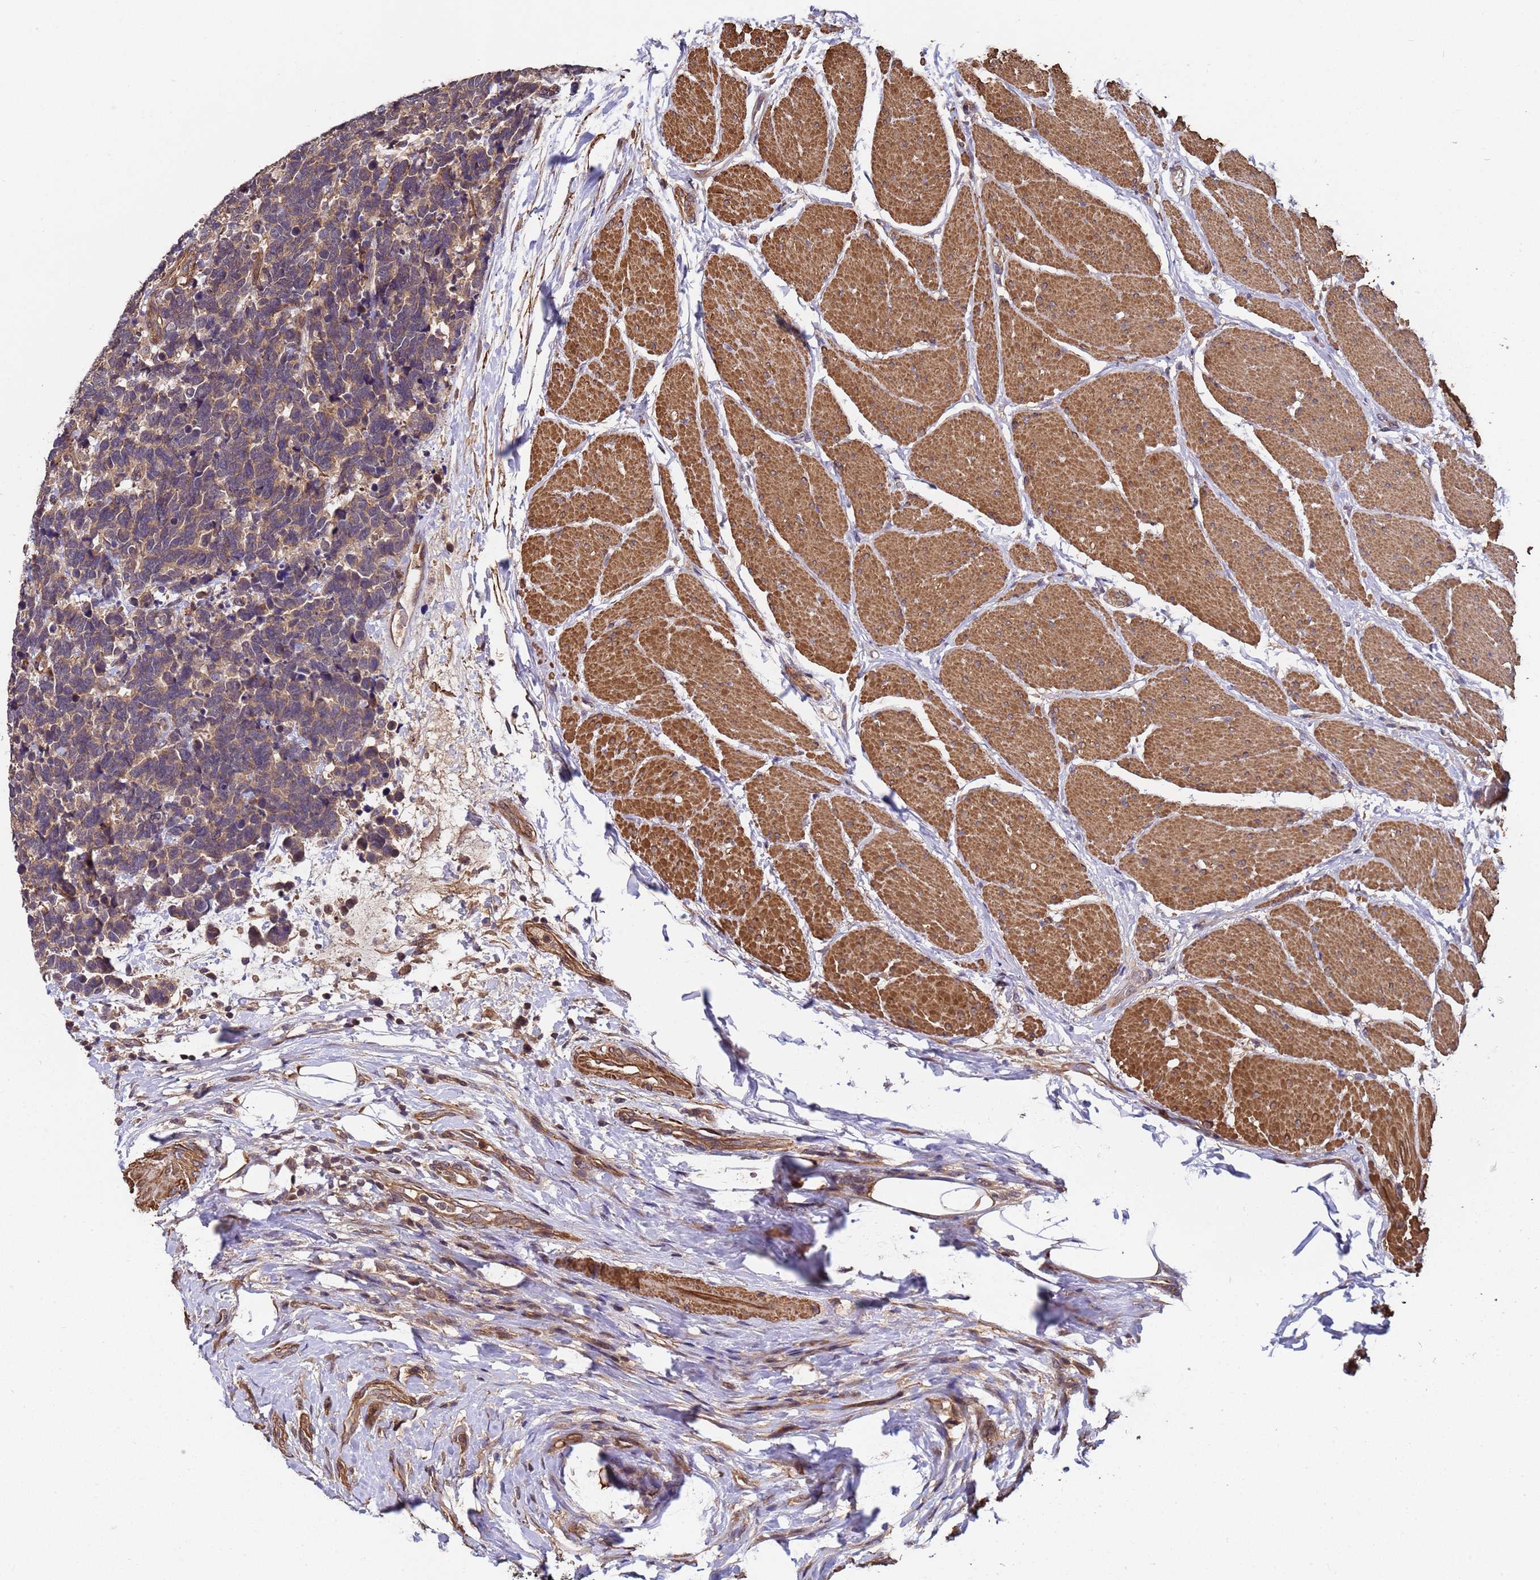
{"staining": {"intensity": "moderate", "quantity": ">75%", "location": "cytoplasmic/membranous"}, "tissue": "carcinoid", "cell_type": "Tumor cells", "image_type": "cancer", "snomed": [{"axis": "morphology", "description": "Carcinoma, NOS"}, {"axis": "morphology", "description": "Carcinoid, malignant, NOS"}, {"axis": "topography", "description": "Urinary bladder"}], "caption": "This image displays IHC staining of human carcinoma, with medium moderate cytoplasmic/membranous expression in about >75% of tumor cells.", "gene": "GSTCD", "patient": {"sex": "male", "age": 57}}